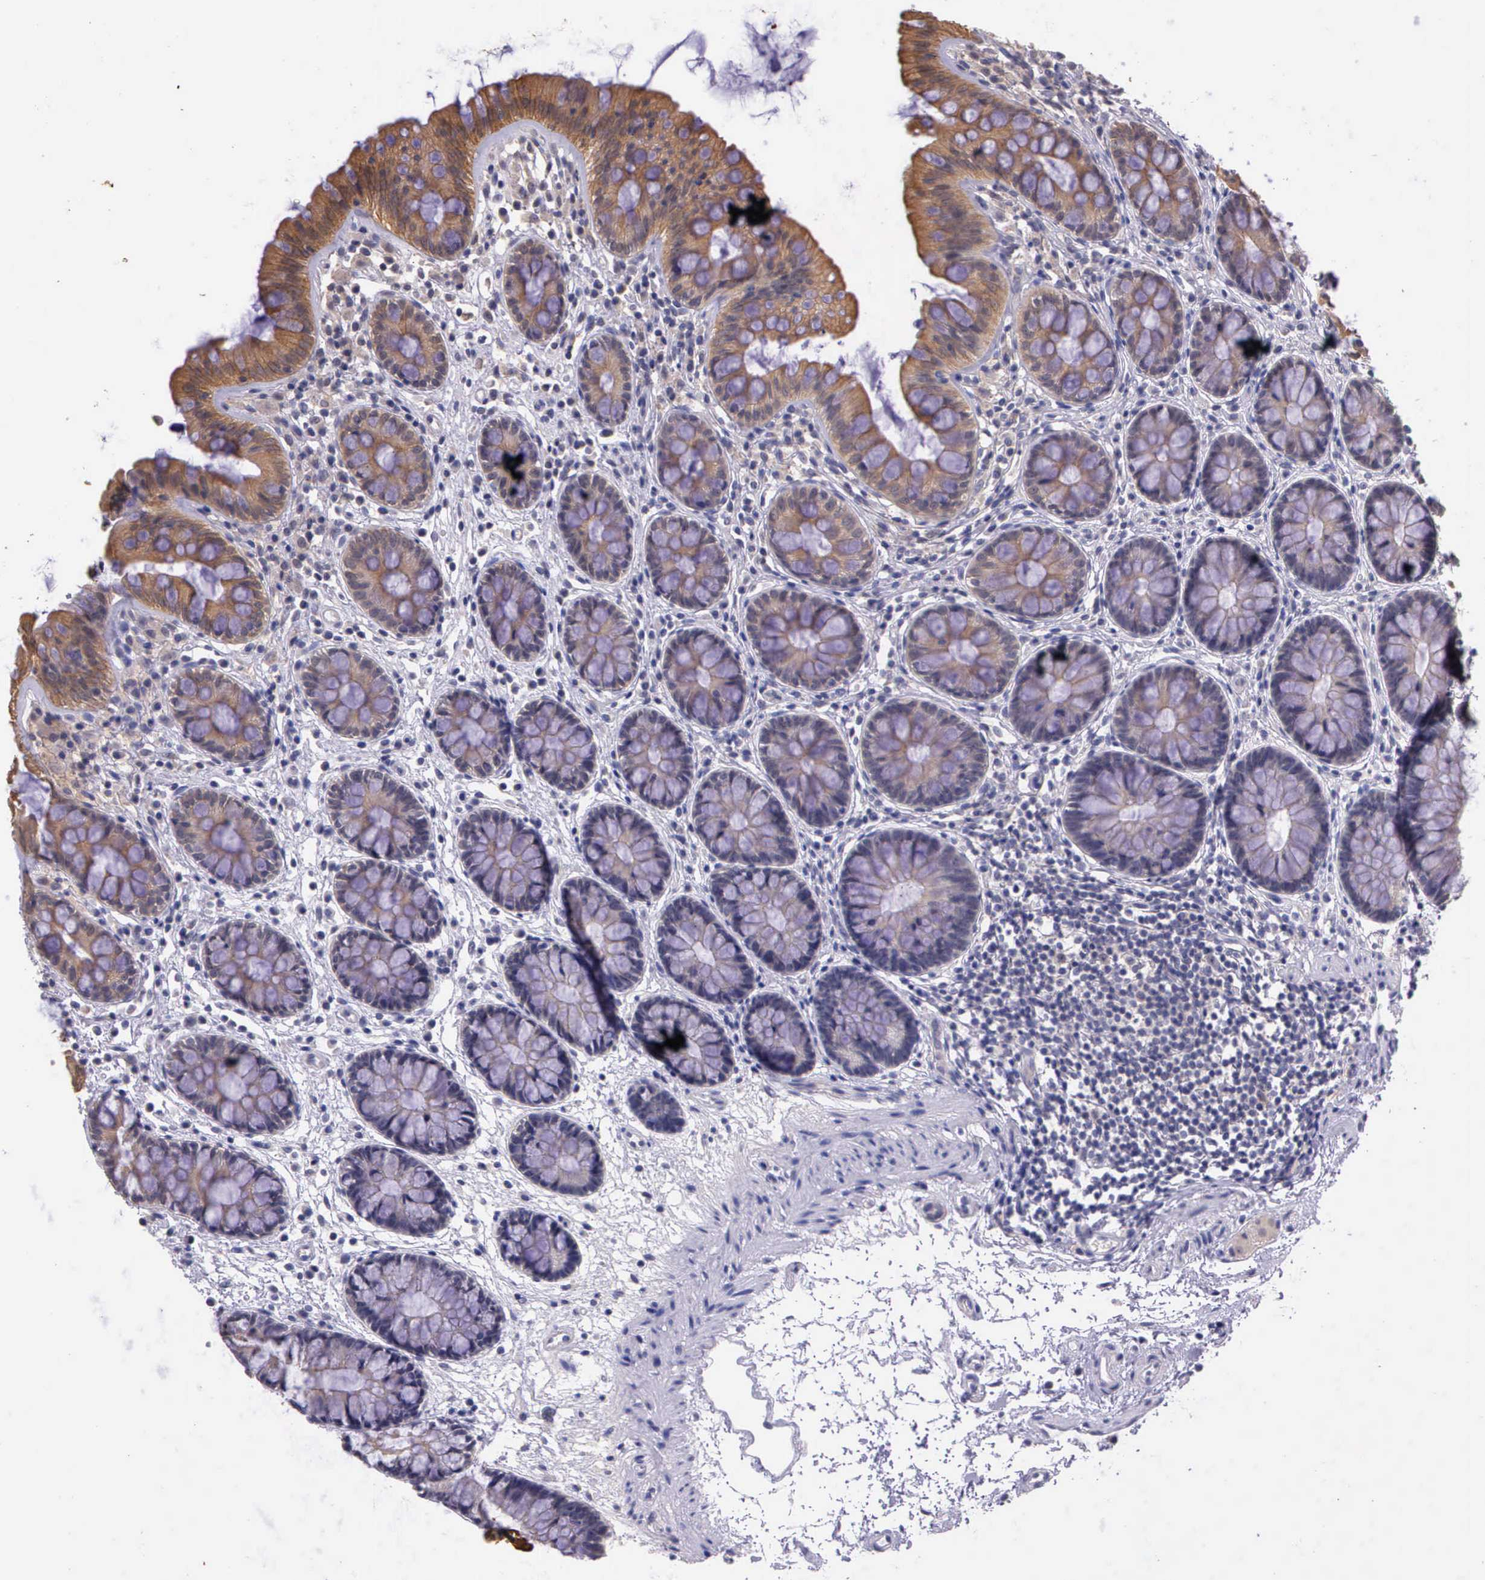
{"staining": {"intensity": "negative", "quantity": "none", "location": "none"}, "tissue": "colon", "cell_type": "Endothelial cells", "image_type": "normal", "snomed": [{"axis": "morphology", "description": "Normal tissue, NOS"}, {"axis": "topography", "description": "Colon"}], "caption": "Immunohistochemistry of benign colon exhibits no positivity in endothelial cells. (Brightfield microscopy of DAB immunohistochemistry (IHC) at high magnification).", "gene": "IGBP1P2", "patient": {"sex": "female", "age": 52}}